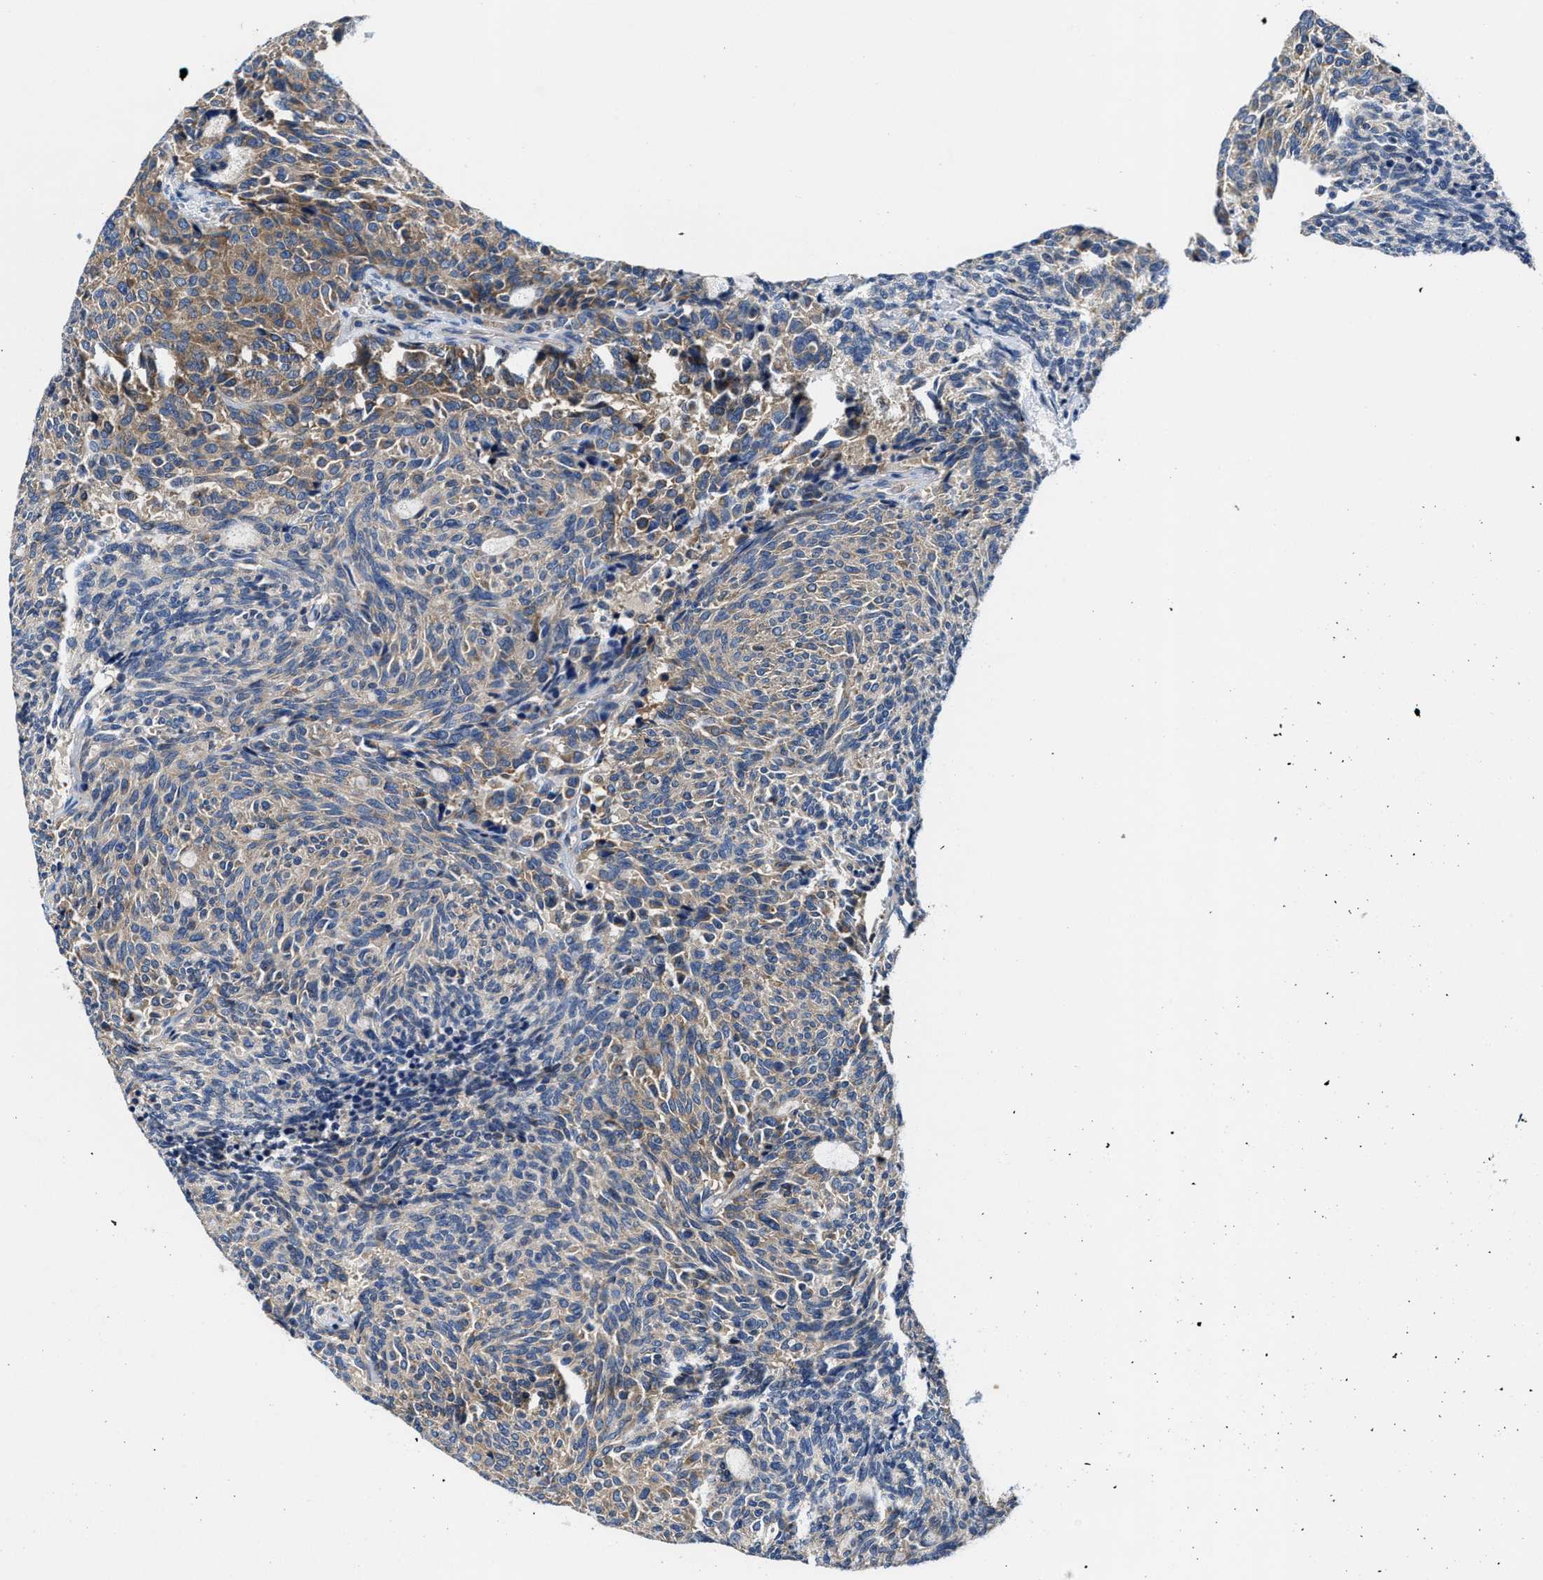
{"staining": {"intensity": "moderate", "quantity": "<25%", "location": "cytoplasmic/membranous"}, "tissue": "carcinoid", "cell_type": "Tumor cells", "image_type": "cancer", "snomed": [{"axis": "morphology", "description": "Carcinoid, malignant, NOS"}, {"axis": "topography", "description": "Pancreas"}], "caption": "Brown immunohistochemical staining in malignant carcinoid shows moderate cytoplasmic/membranous expression in about <25% of tumor cells.", "gene": "PHLPP1", "patient": {"sex": "female", "age": 54}}